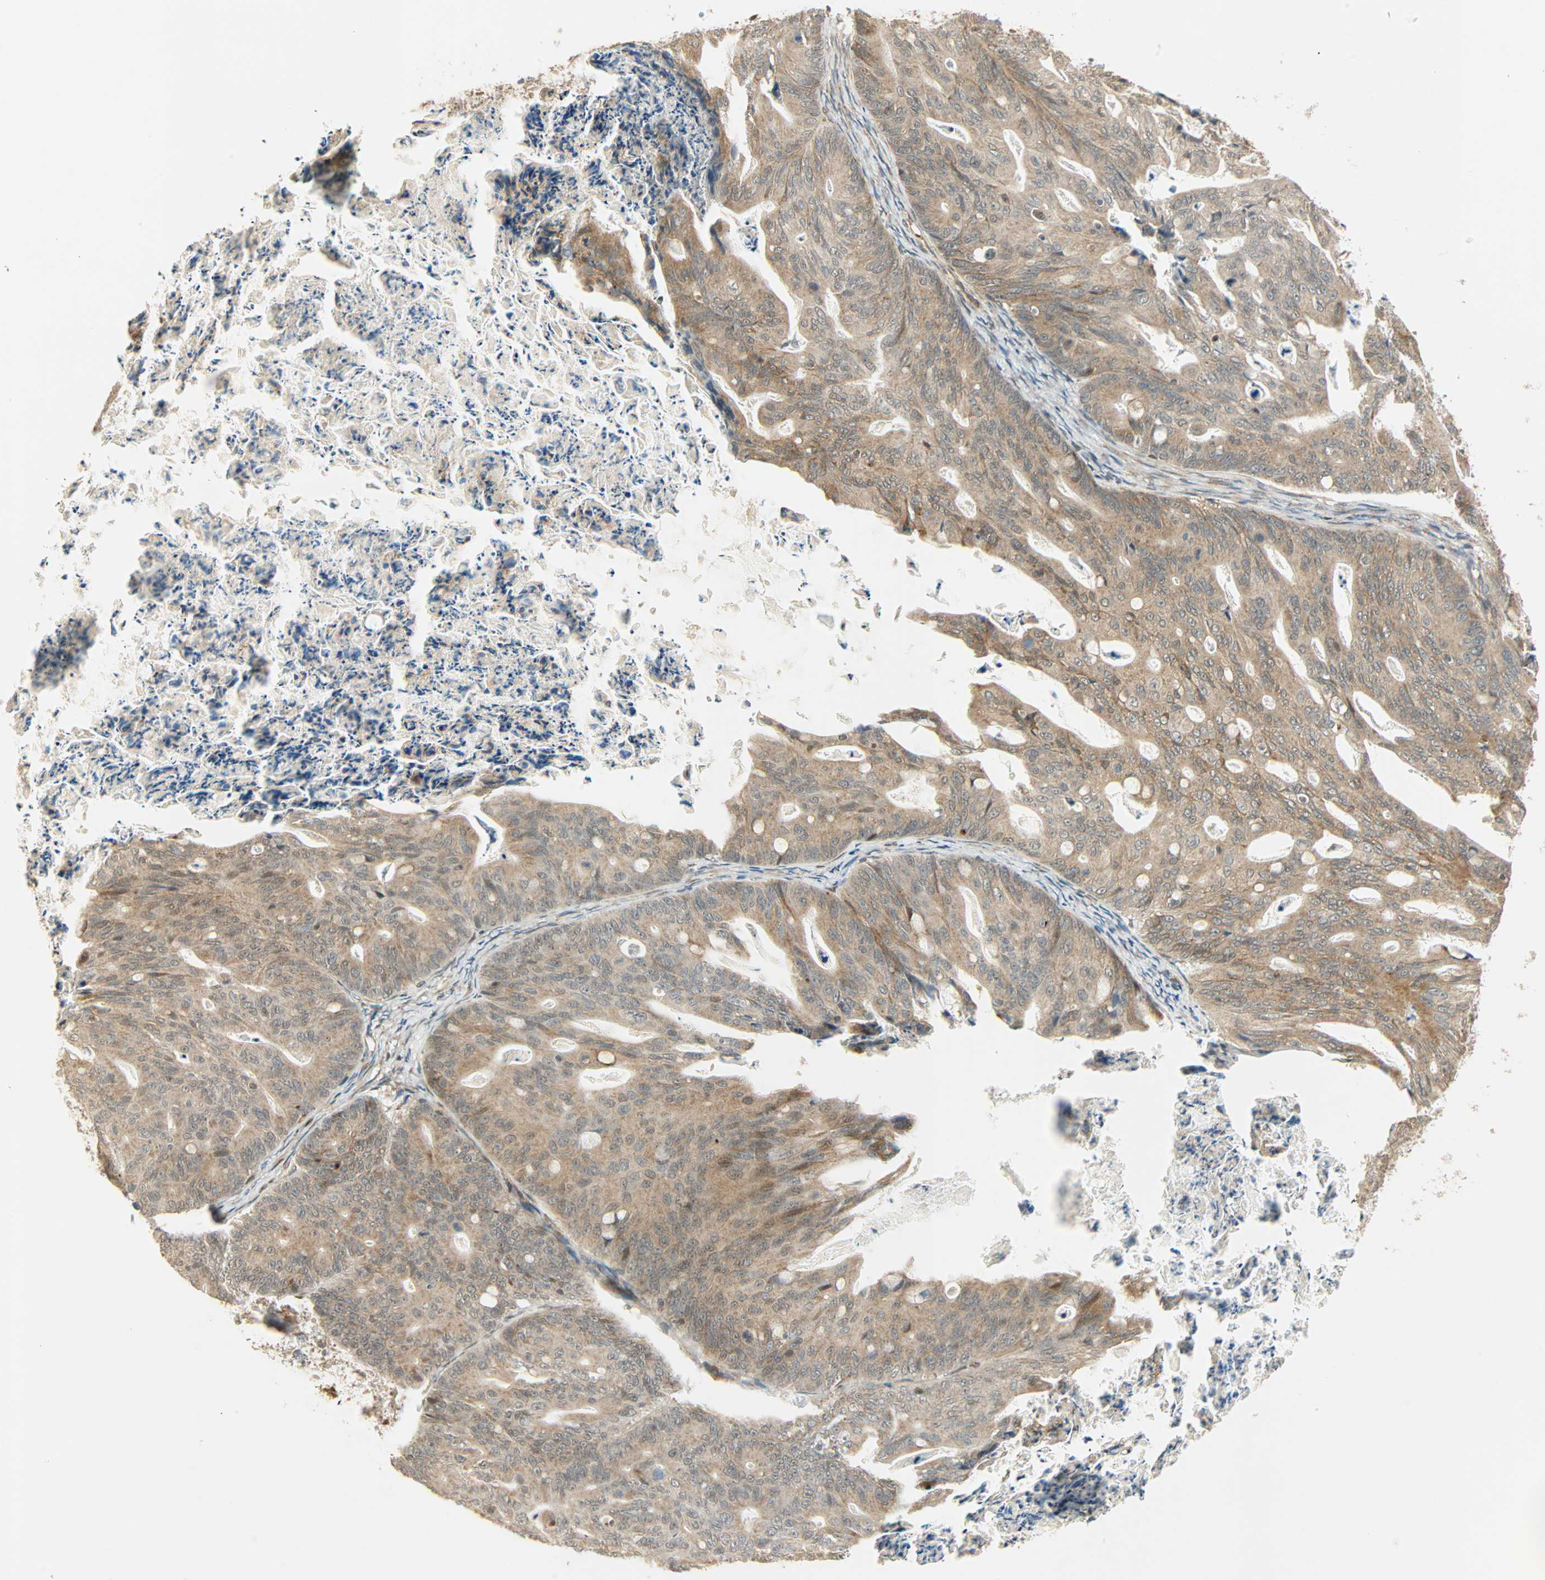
{"staining": {"intensity": "moderate", "quantity": ">75%", "location": "cytoplasmic/membranous"}, "tissue": "ovarian cancer", "cell_type": "Tumor cells", "image_type": "cancer", "snomed": [{"axis": "morphology", "description": "Cystadenocarcinoma, mucinous, NOS"}, {"axis": "topography", "description": "Ovary"}], "caption": "Moderate cytoplasmic/membranous positivity is seen in about >75% of tumor cells in ovarian mucinous cystadenocarcinoma. (DAB IHC with brightfield microscopy, high magnification).", "gene": "PNPLA6", "patient": {"sex": "female", "age": 37}}